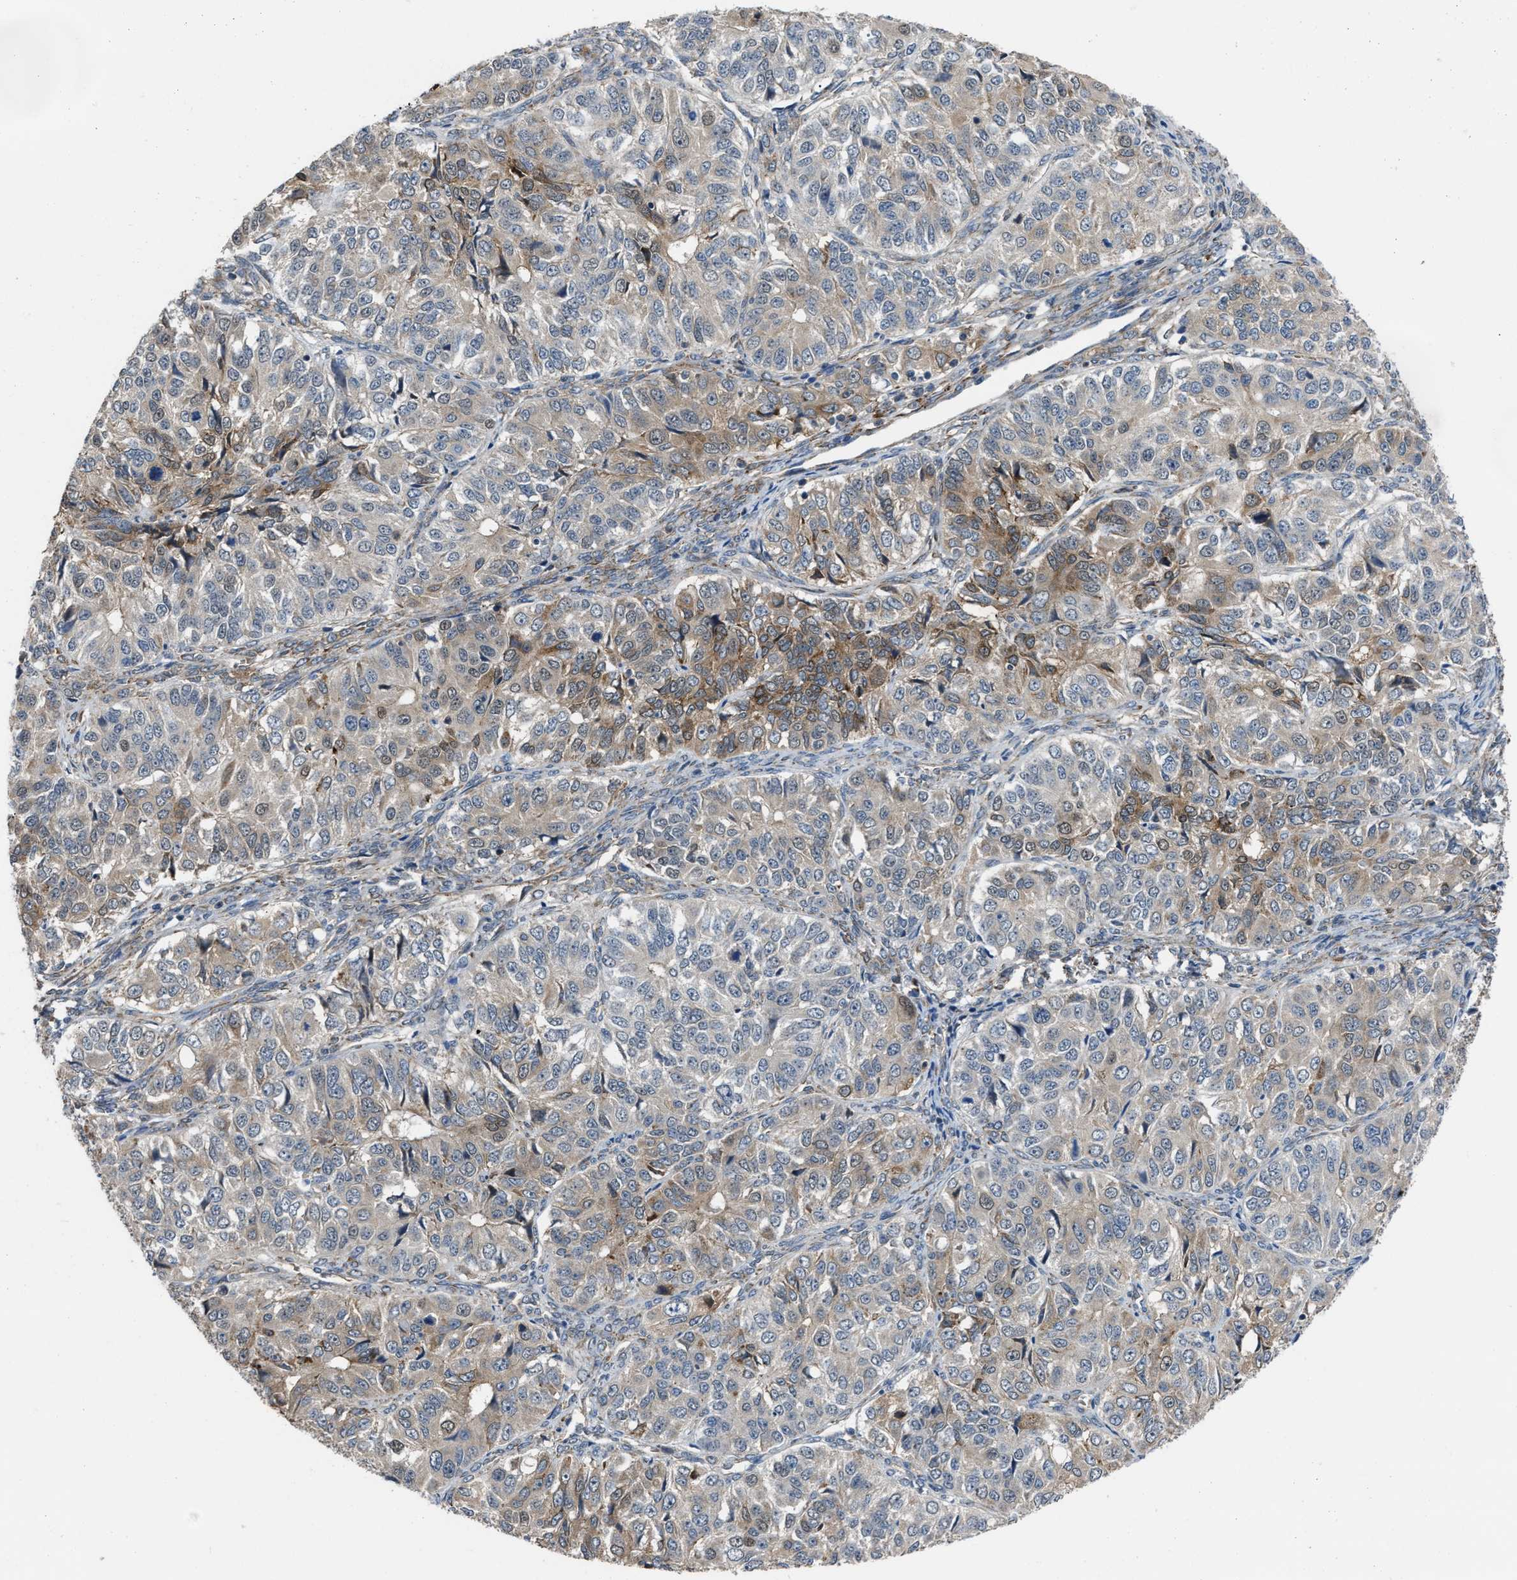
{"staining": {"intensity": "moderate", "quantity": "25%-75%", "location": "cytoplasmic/membranous"}, "tissue": "ovarian cancer", "cell_type": "Tumor cells", "image_type": "cancer", "snomed": [{"axis": "morphology", "description": "Carcinoma, endometroid"}, {"axis": "topography", "description": "Ovary"}], "caption": "Human ovarian cancer stained with a brown dye exhibits moderate cytoplasmic/membranous positive staining in about 25%-75% of tumor cells.", "gene": "SELENOM", "patient": {"sex": "female", "age": 51}}